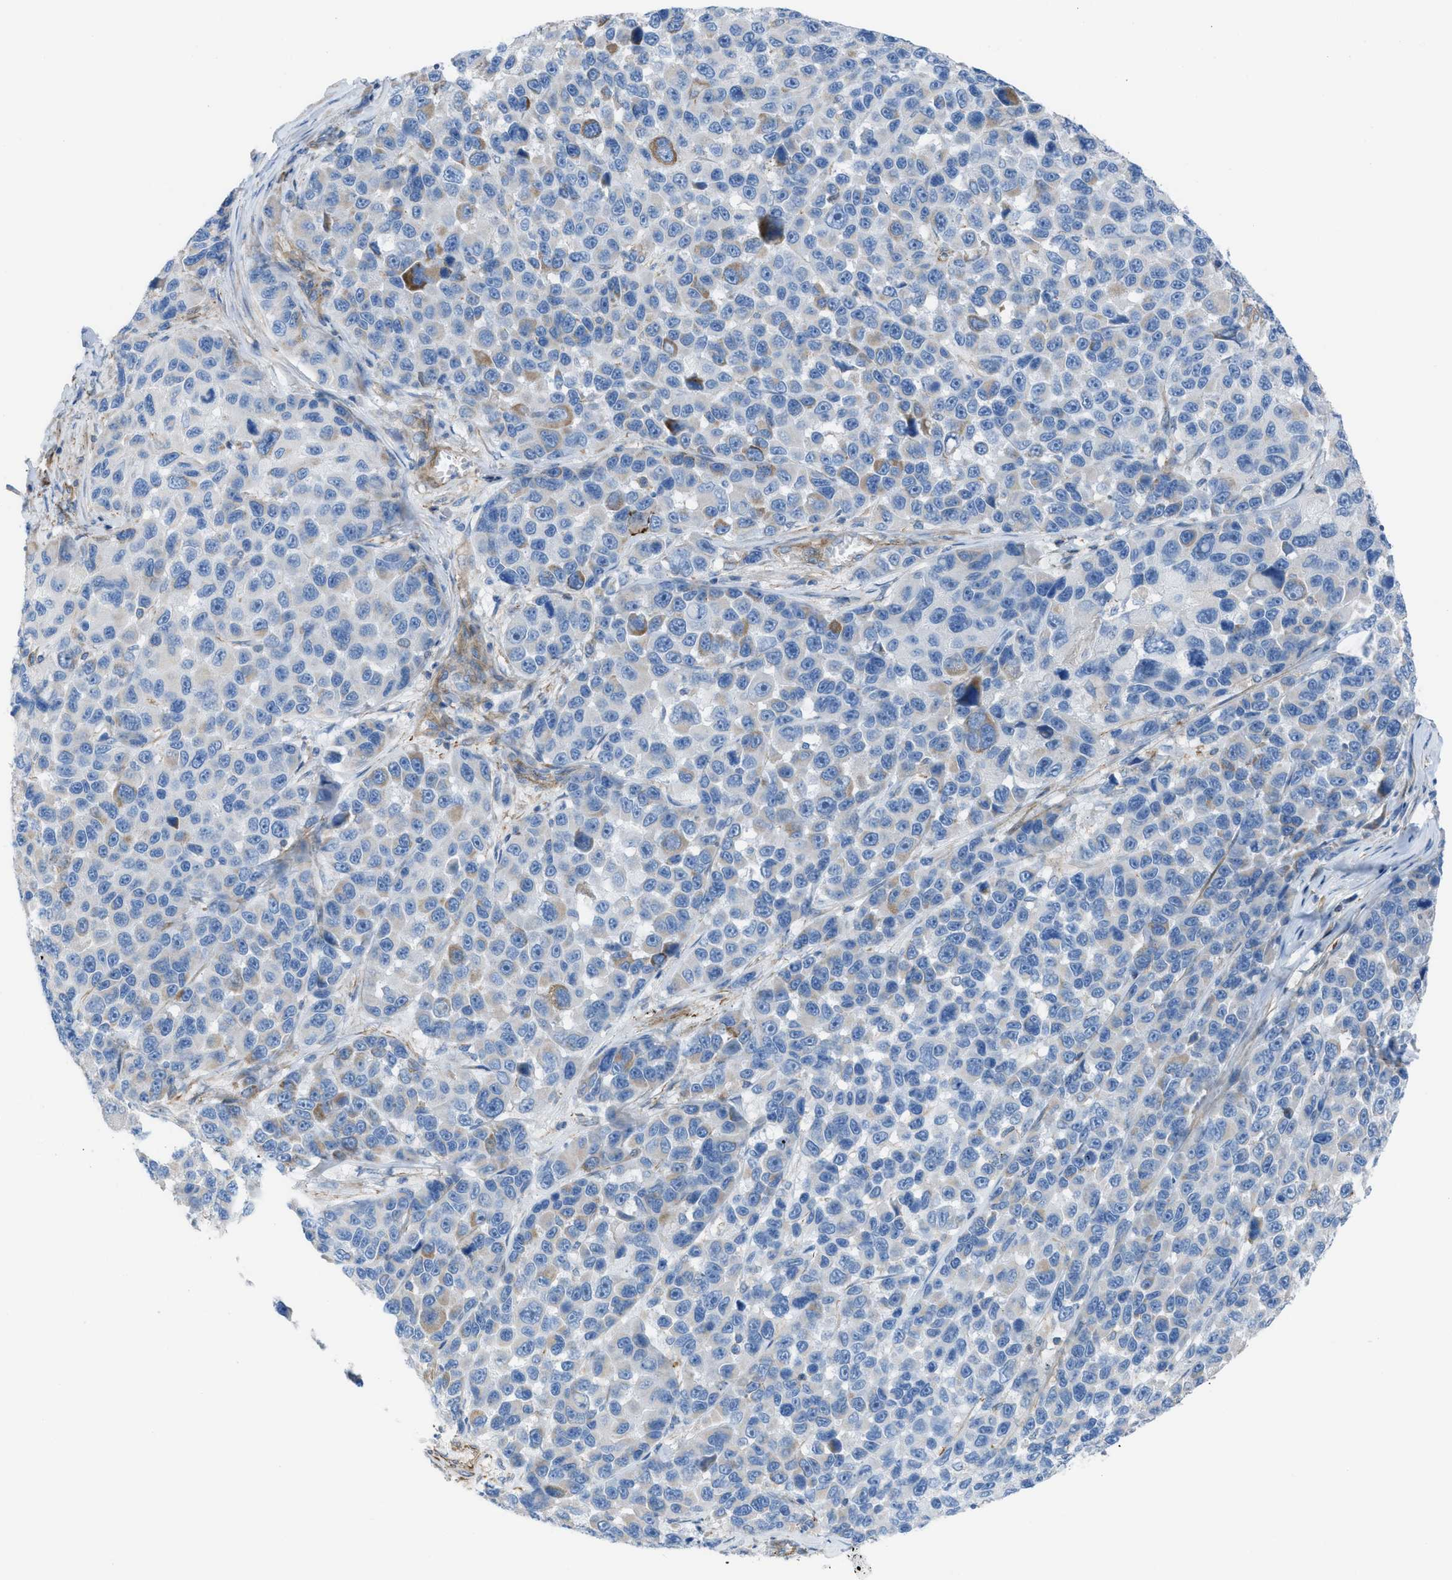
{"staining": {"intensity": "weak", "quantity": "<25%", "location": "cytoplasmic/membranous"}, "tissue": "melanoma", "cell_type": "Tumor cells", "image_type": "cancer", "snomed": [{"axis": "morphology", "description": "Malignant melanoma, NOS"}, {"axis": "topography", "description": "Skin"}], "caption": "DAB immunohistochemical staining of human melanoma shows no significant positivity in tumor cells. Brightfield microscopy of IHC stained with DAB (3,3'-diaminobenzidine) (brown) and hematoxylin (blue), captured at high magnification.", "gene": "KCNH7", "patient": {"sex": "male", "age": 53}}